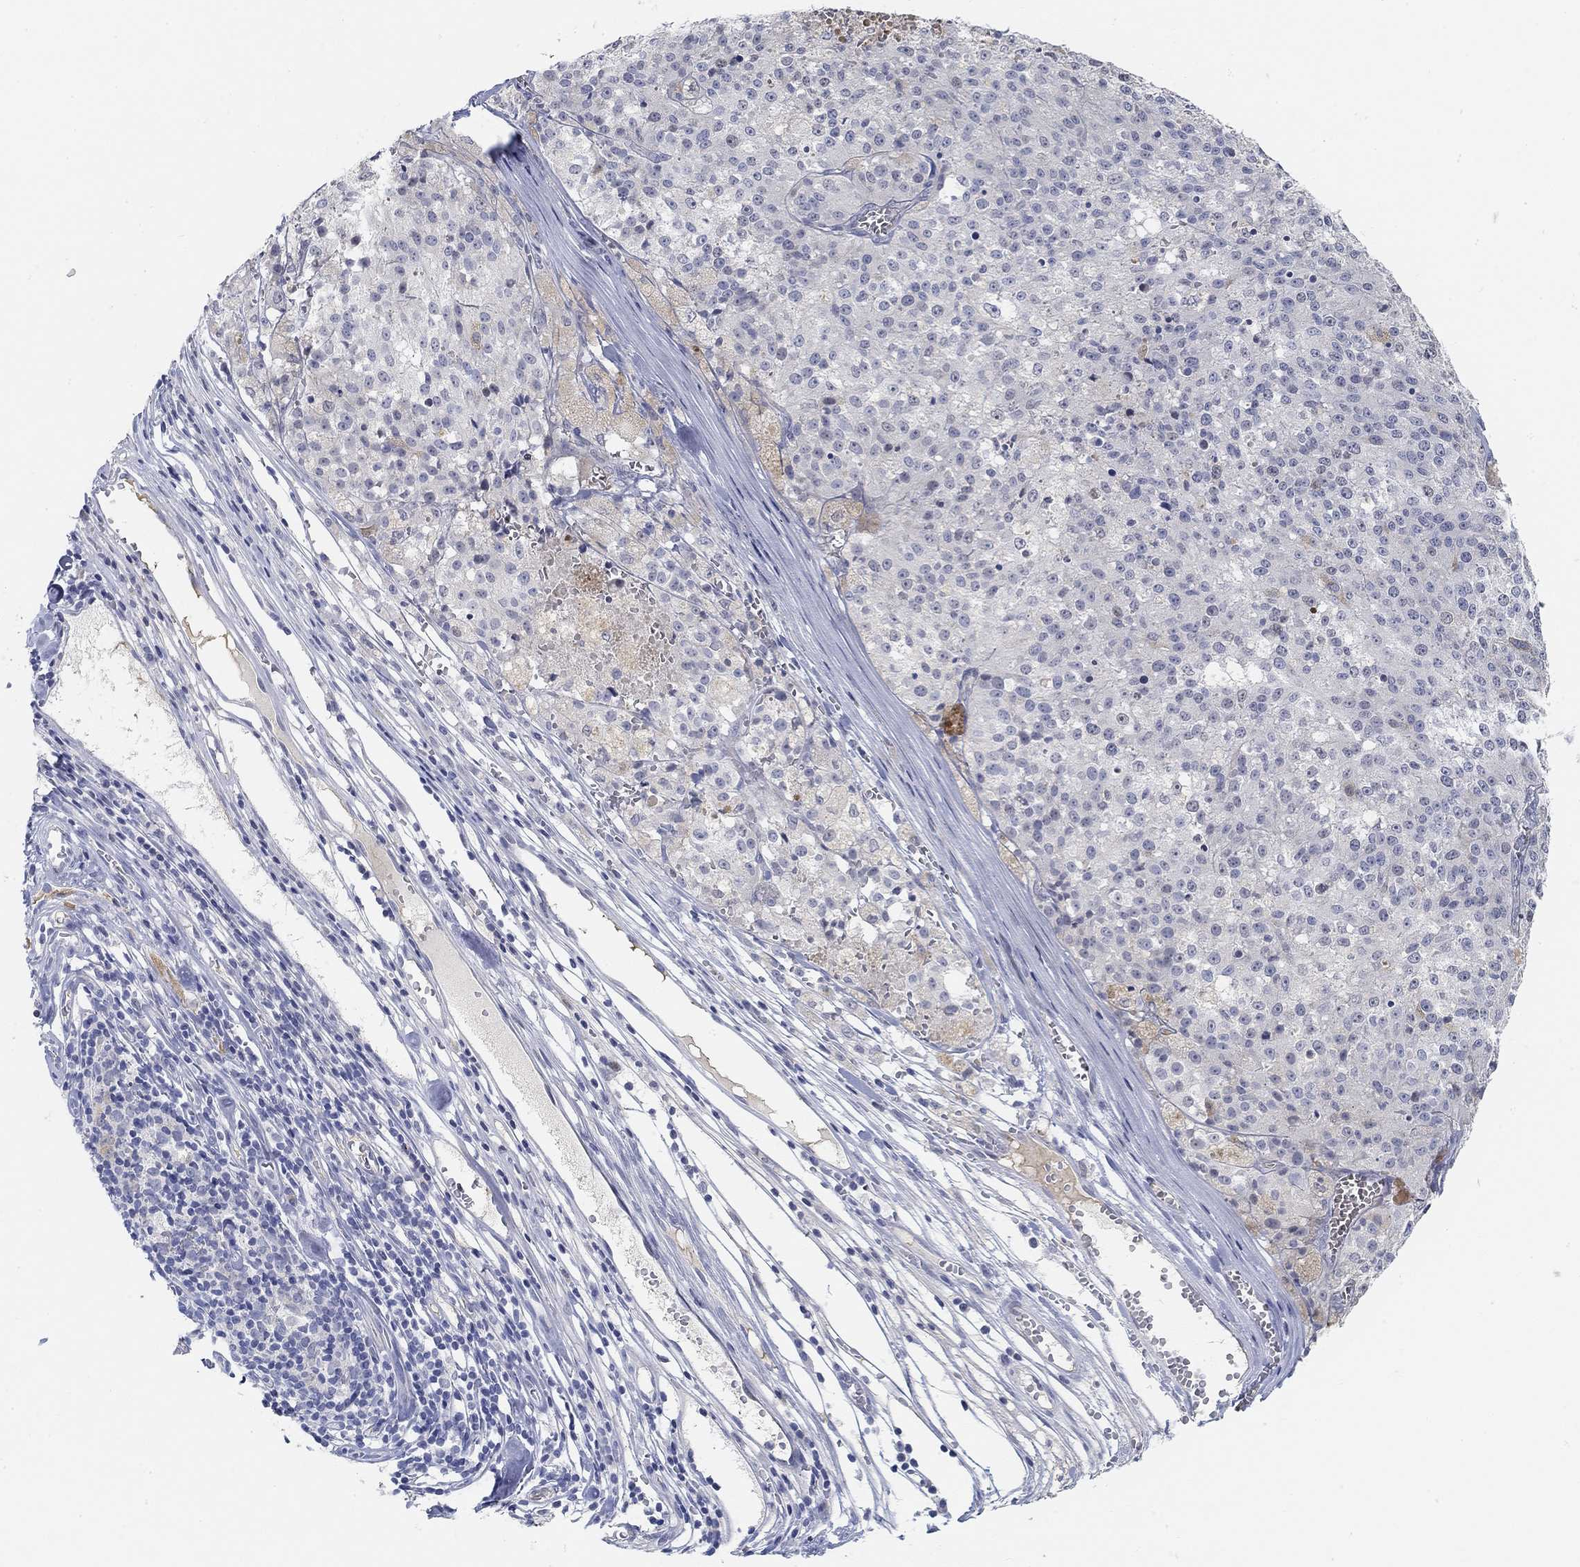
{"staining": {"intensity": "negative", "quantity": "none", "location": "none"}, "tissue": "melanoma", "cell_type": "Tumor cells", "image_type": "cancer", "snomed": [{"axis": "morphology", "description": "Malignant melanoma, Metastatic site"}, {"axis": "topography", "description": "Lymph node"}], "caption": "High magnification brightfield microscopy of melanoma stained with DAB (3,3'-diaminobenzidine) (brown) and counterstained with hematoxylin (blue): tumor cells show no significant expression.", "gene": "SNTG2", "patient": {"sex": "female", "age": 64}}